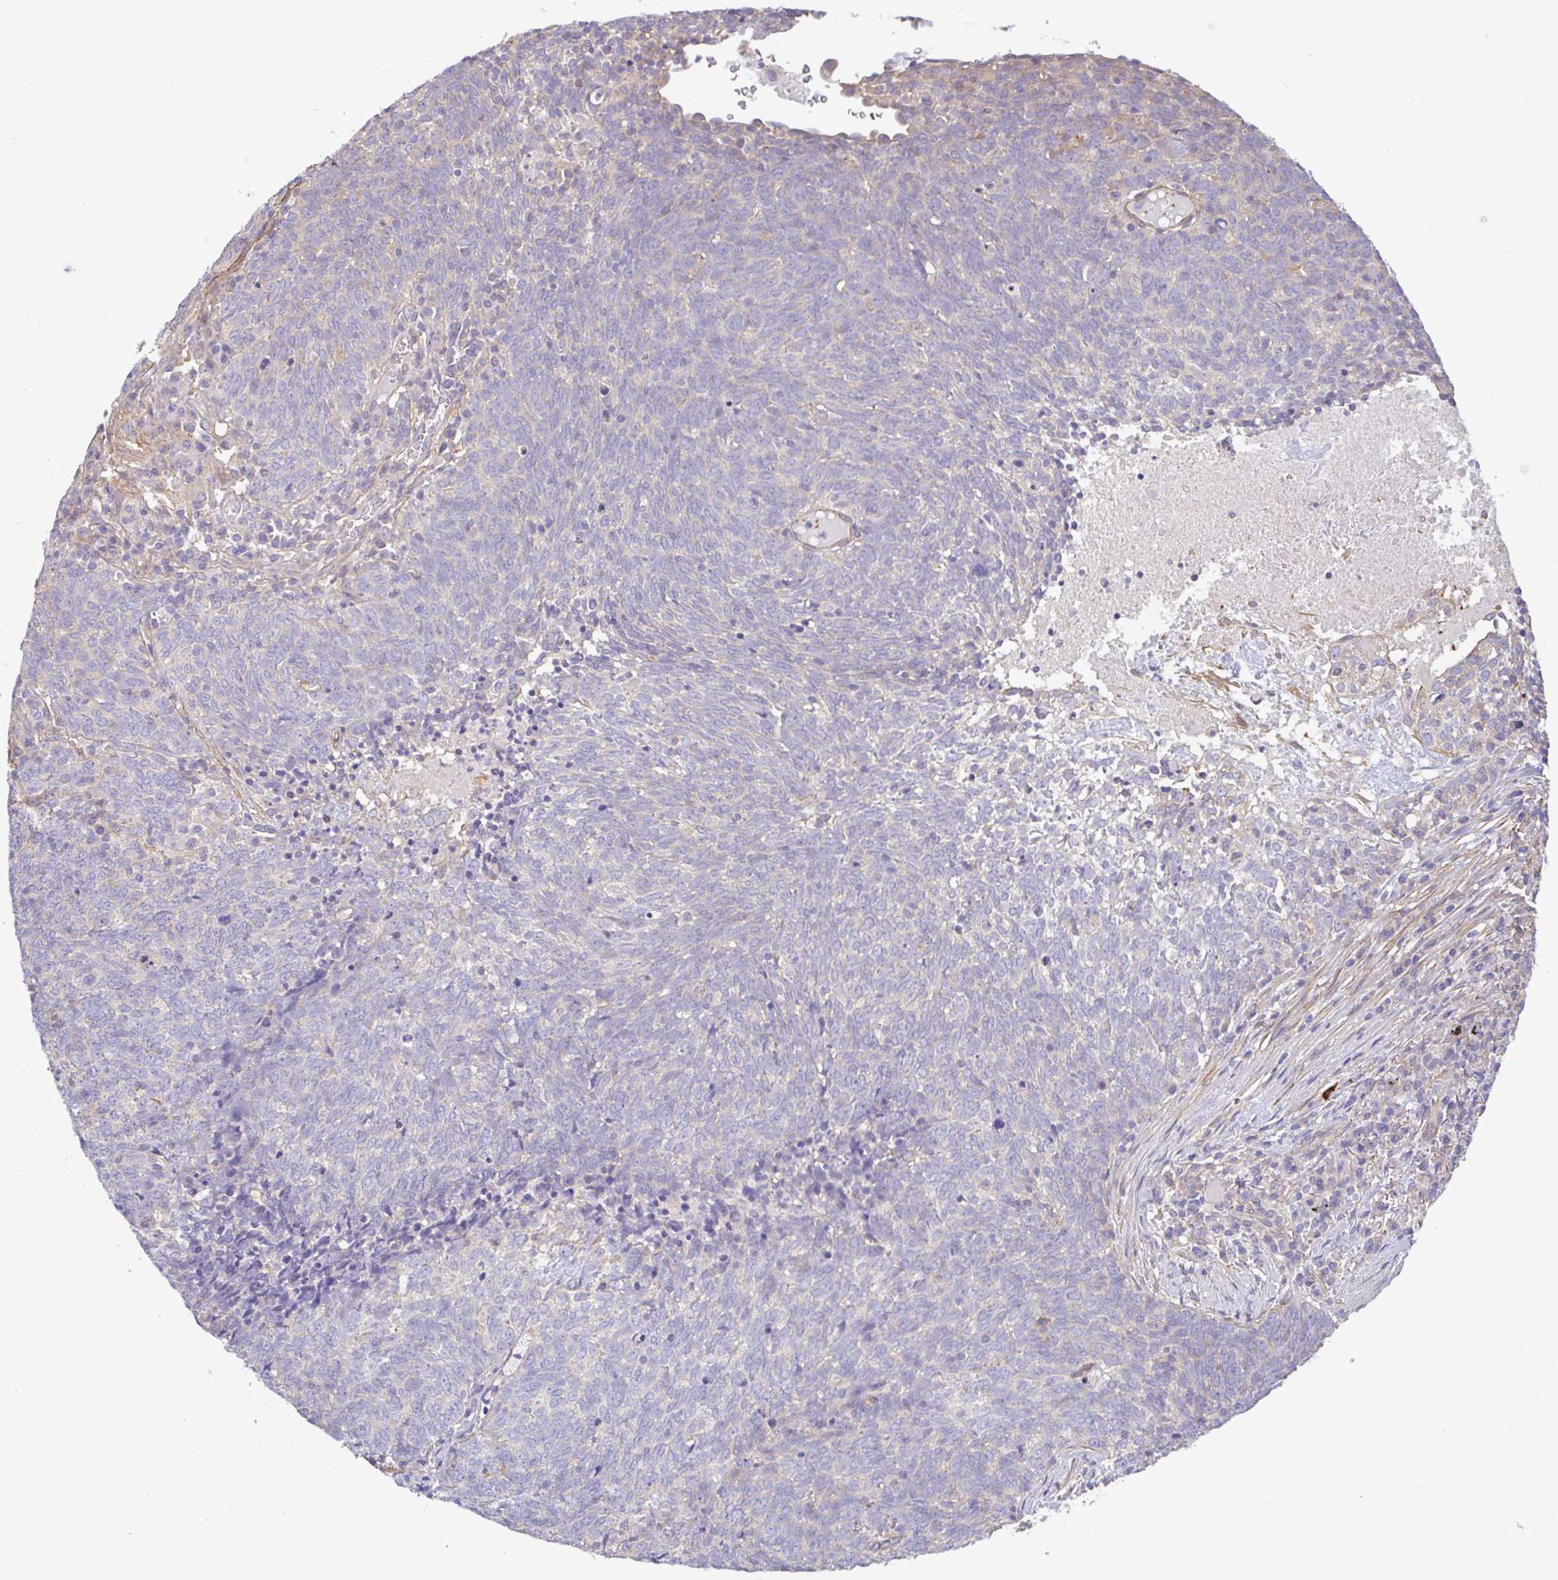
{"staining": {"intensity": "negative", "quantity": "none", "location": "none"}, "tissue": "lung cancer", "cell_type": "Tumor cells", "image_type": "cancer", "snomed": [{"axis": "morphology", "description": "Squamous cell carcinoma, NOS"}, {"axis": "topography", "description": "Lung"}], "caption": "A high-resolution micrograph shows immunohistochemistry (IHC) staining of lung cancer, which displays no significant expression in tumor cells. (Brightfield microscopy of DAB immunohistochemistry at high magnification).", "gene": "PLCD4", "patient": {"sex": "female", "age": 72}}